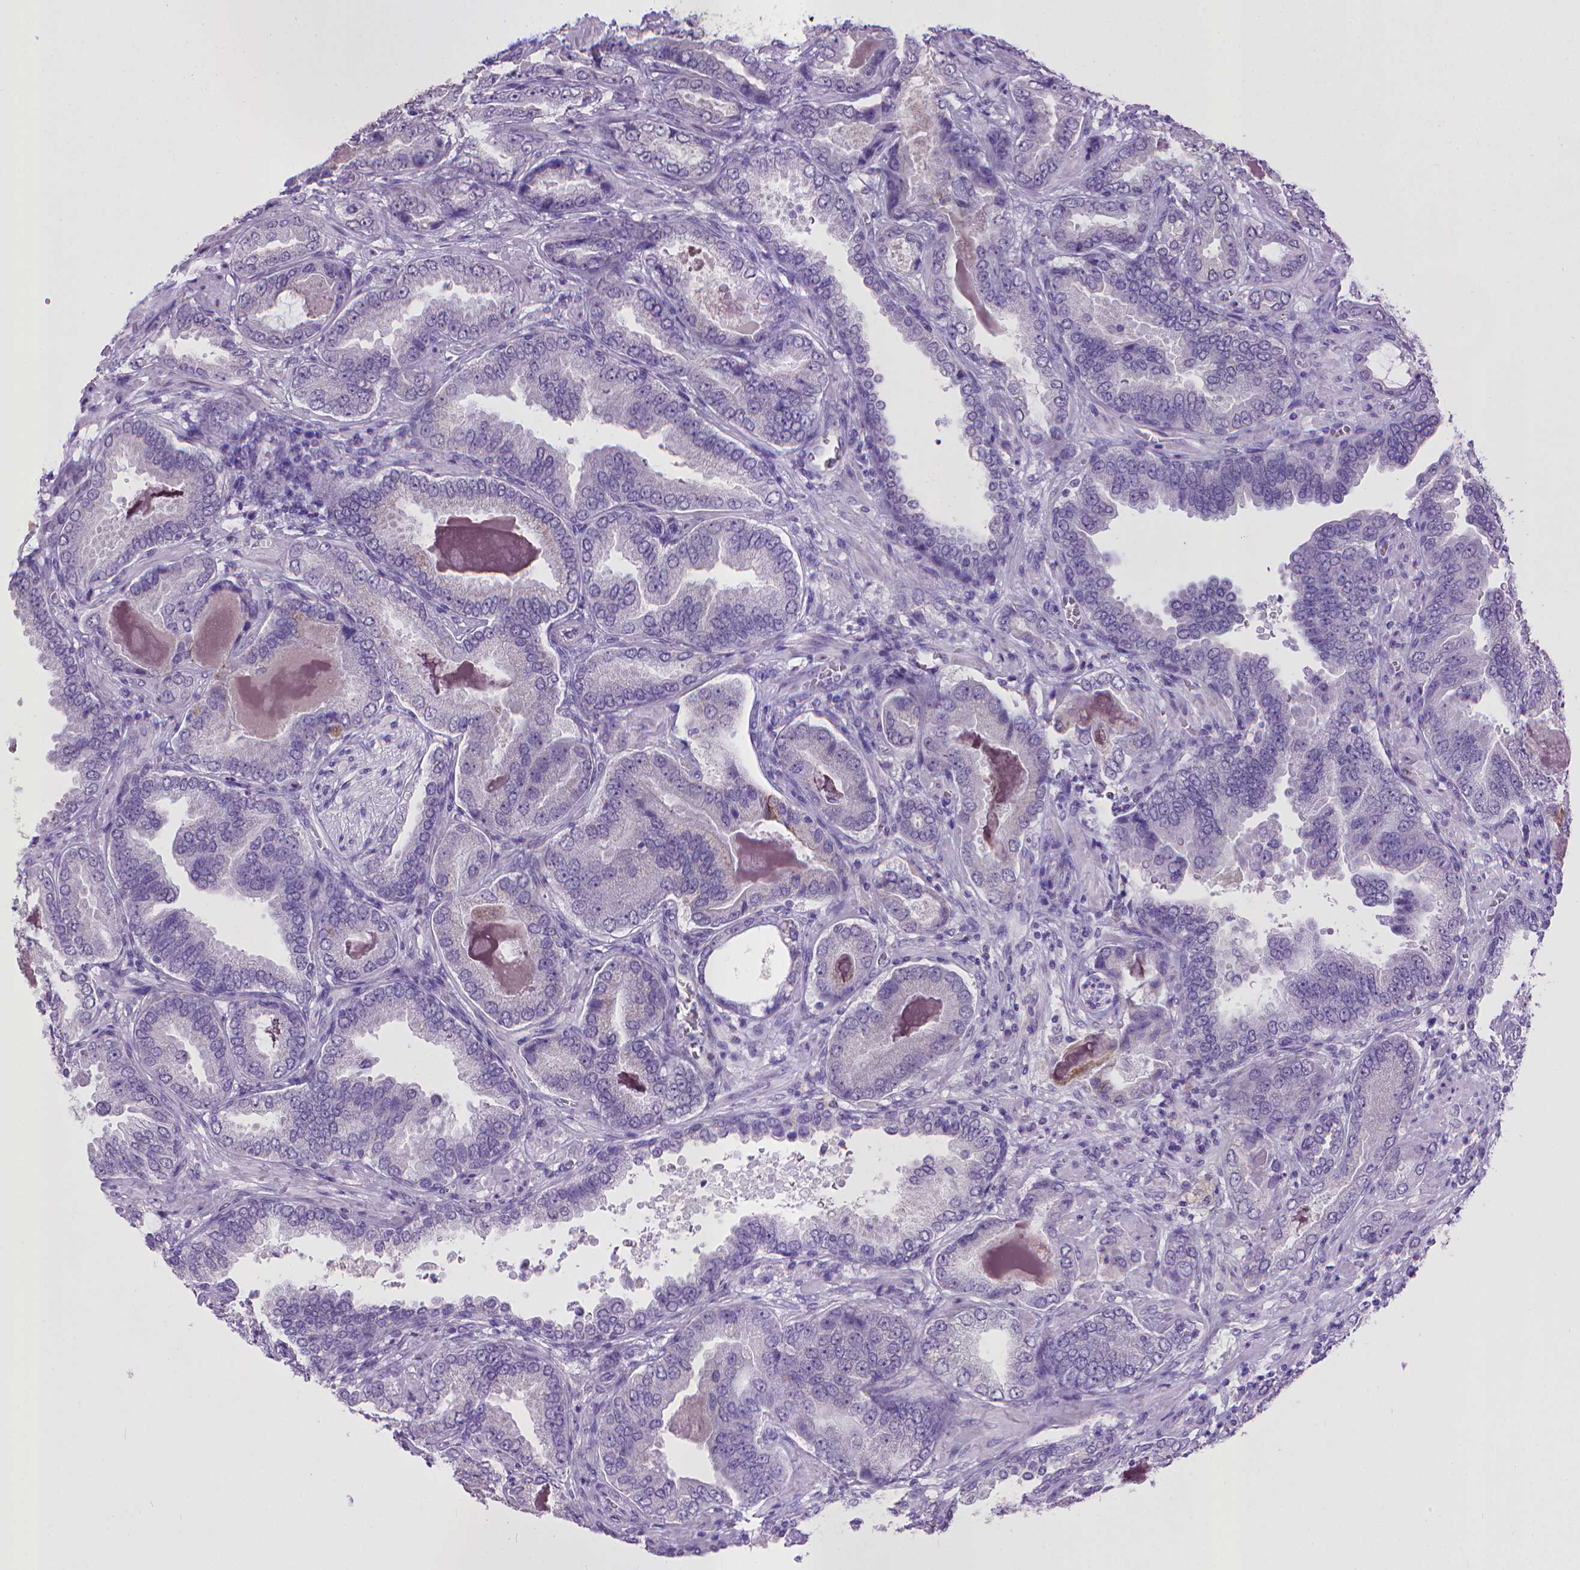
{"staining": {"intensity": "negative", "quantity": "none", "location": "none"}, "tissue": "prostate cancer", "cell_type": "Tumor cells", "image_type": "cancer", "snomed": [{"axis": "morphology", "description": "Adenocarcinoma, NOS"}, {"axis": "topography", "description": "Prostate"}], "caption": "This is an IHC photomicrograph of human prostate cancer (adenocarcinoma). There is no staining in tumor cells.", "gene": "KMO", "patient": {"sex": "male", "age": 64}}